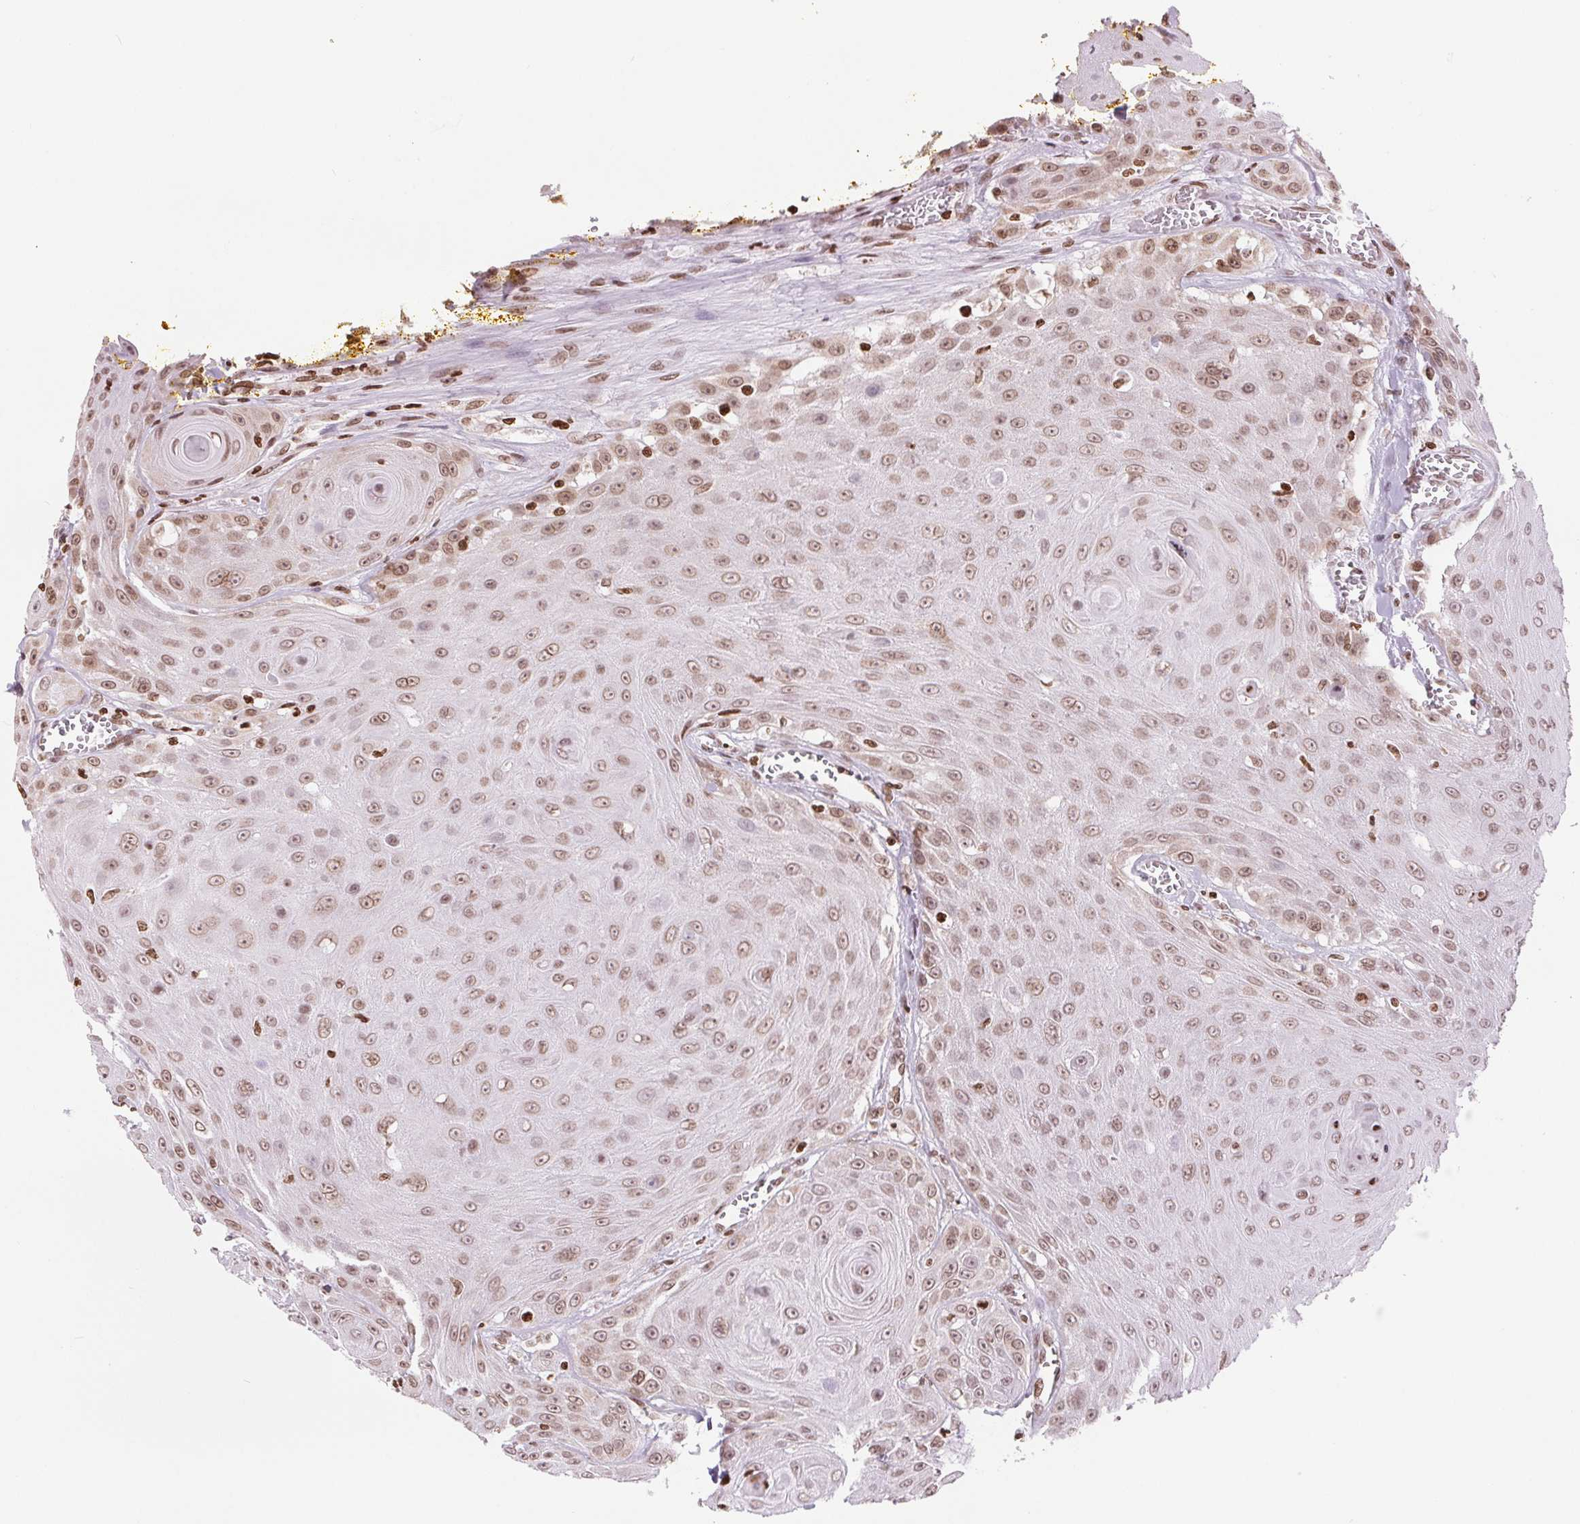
{"staining": {"intensity": "moderate", "quantity": ">75%", "location": "nuclear"}, "tissue": "head and neck cancer", "cell_type": "Tumor cells", "image_type": "cancer", "snomed": [{"axis": "morphology", "description": "Squamous cell carcinoma, NOS"}, {"axis": "topography", "description": "Oral tissue"}, {"axis": "topography", "description": "Head-Neck"}], "caption": "Head and neck squamous cell carcinoma stained with a protein marker demonstrates moderate staining in tumor cells.", "gene": "SMIM12", "patient": {"sex": "male", "age": 81}}